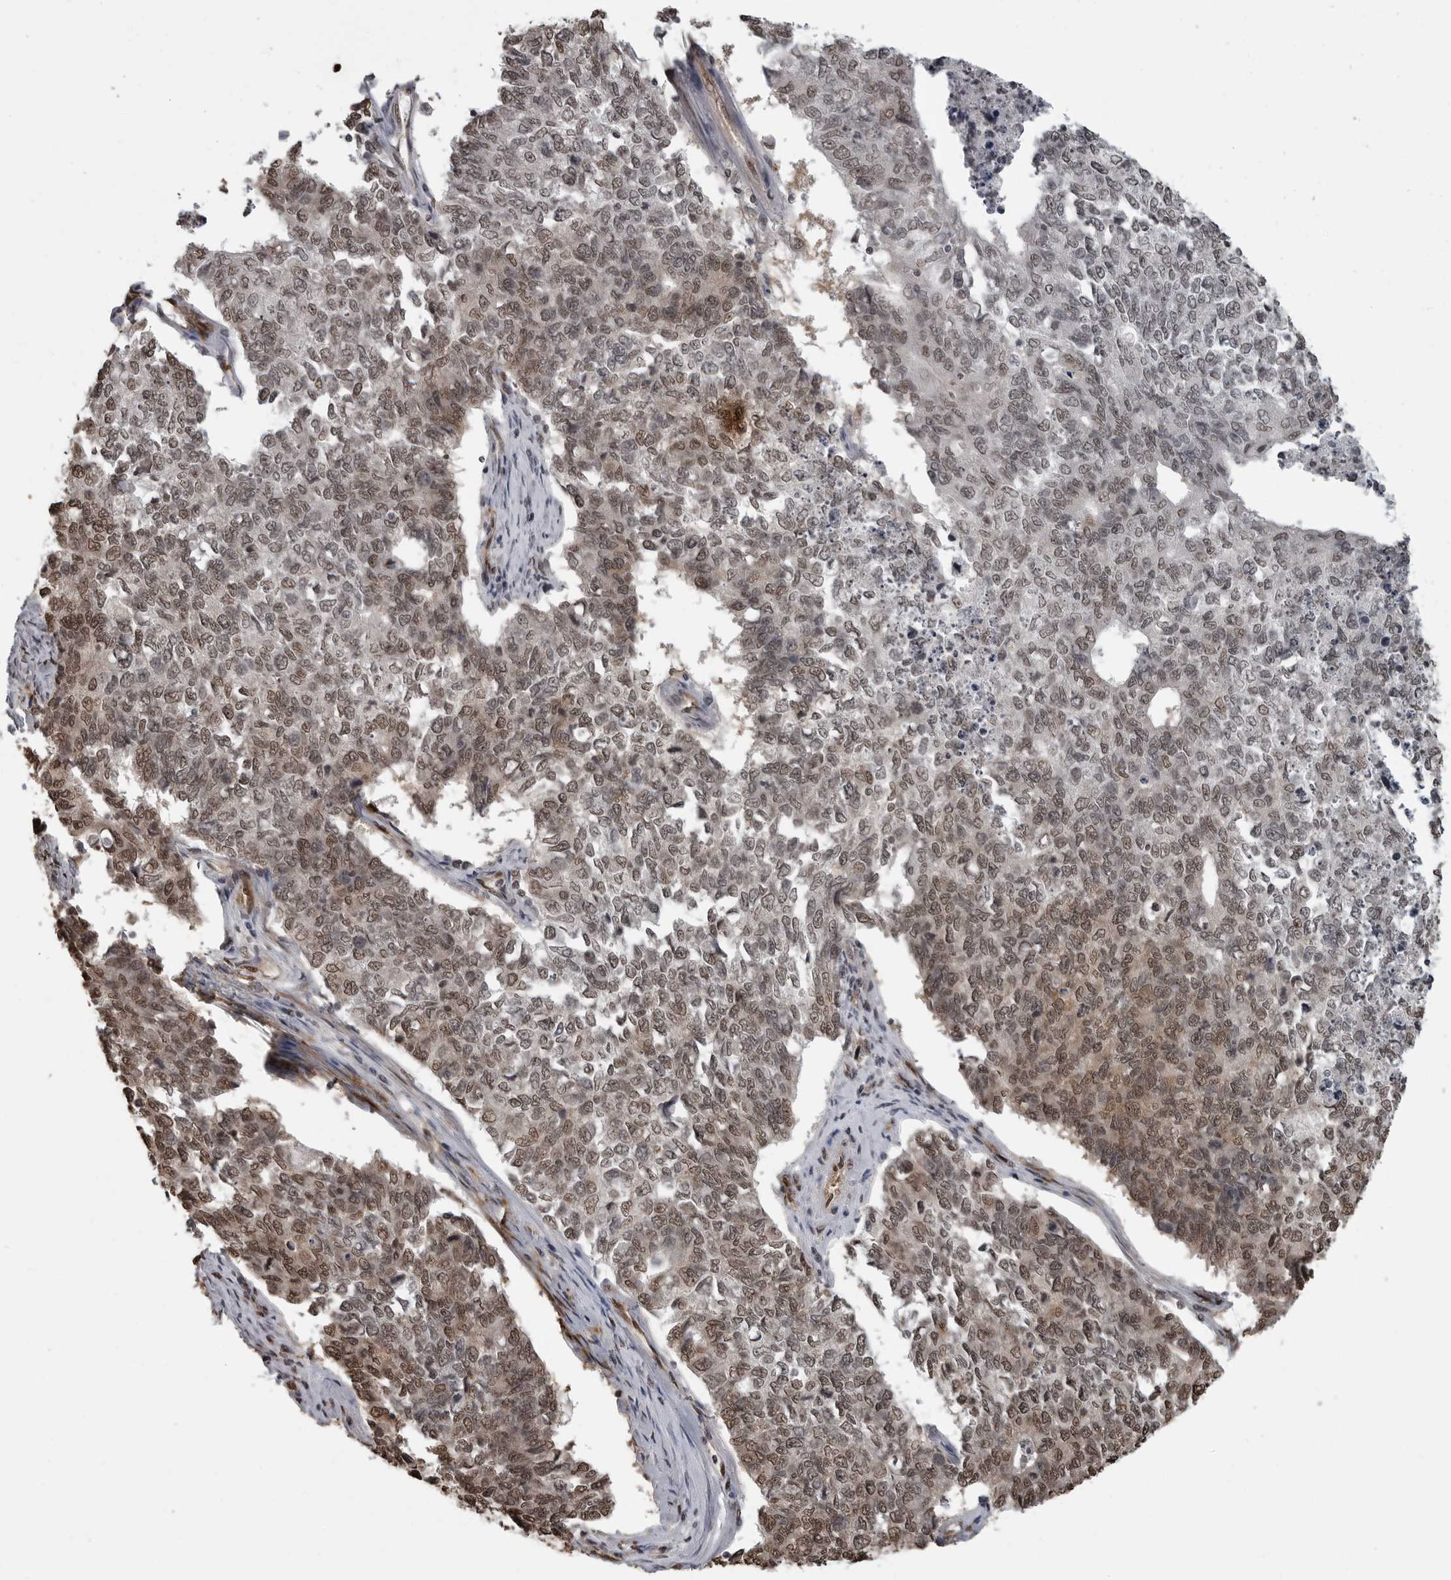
{"staining": {"intensity": "weak", "quantity": ">75%", "location": "nuclear"}, "tissue": "cervical cancer", "cell_type": "Tumor cells", "image_type": "cancer", "snomed": [{"axis": "morphology", "description": "Squamous cell carcinoma, NOS"}, {"axis": "topography", "description": "Cervix"}], "caption": "A high-resolution image shows immunohistochemistry staining of cervical cancer (squamous cell carcinoma), which reveals weak nuclear staining in about >75% of tumor cells.", "gene": "SMAD2", "patient": {"sex": "female", "age": 63}}